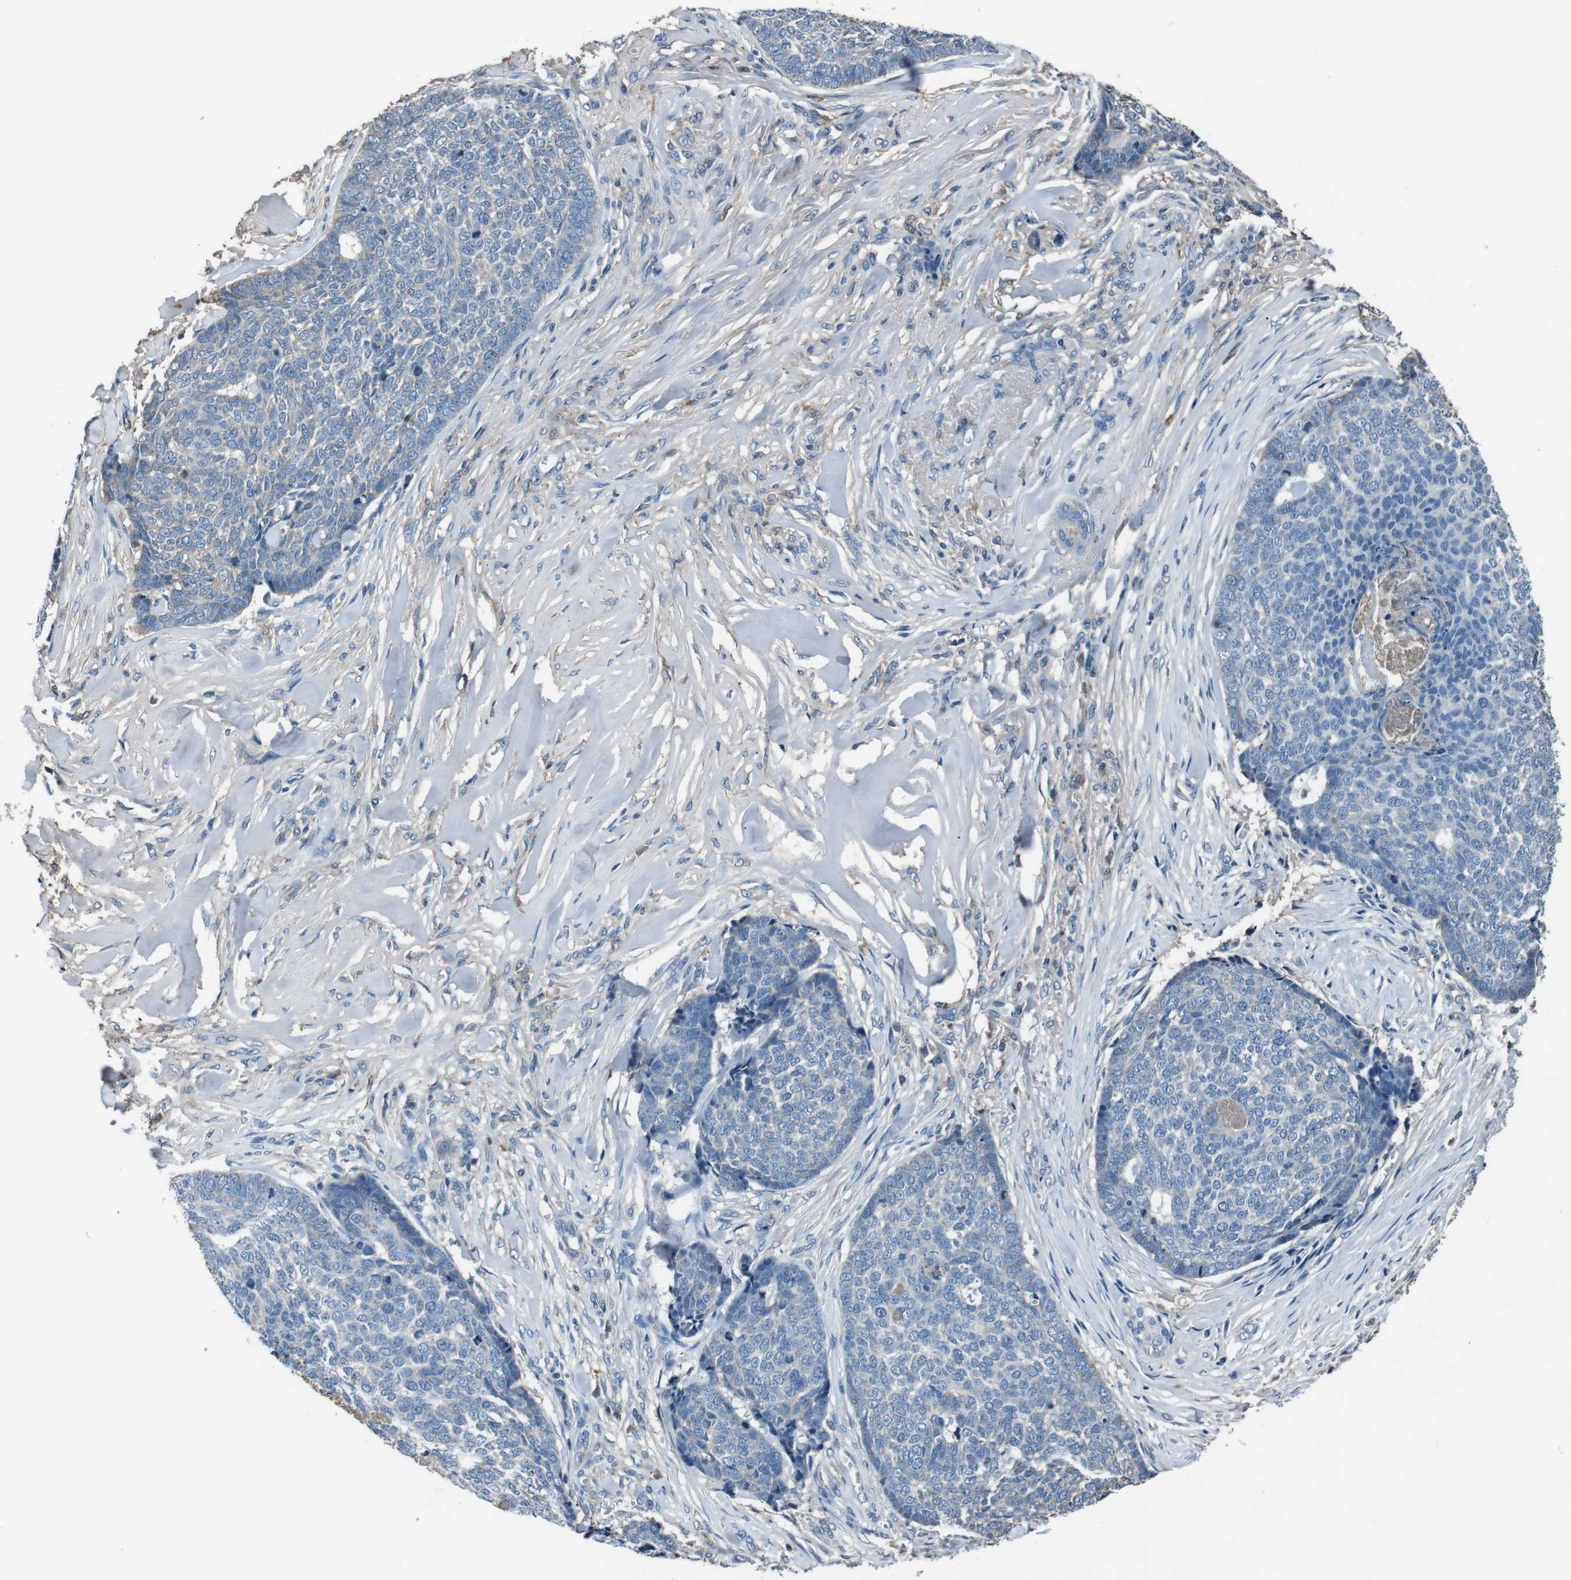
{"staining": {"intensity": "weak", "quantity": "<25%", "location": "cytoplasmic/membranous"}, "tissue": "skin cancer", "cell_type": "Tumor cells", "image_type": "cancer", "snomed": [{"axis": "morphology", "description": "Basal cell carcinoma"}, {"axis": "topography", "description": "Skin"}], "caption": "Immunohistochemistry photomicrograph of neoplastic tissue: skin cancer stained with DAB shows no significant protein staining in tumor cells. (Immunohistochemistry, brightfield microscopy, high magnification).", "gene": "LEP", "patient": {"sex": "male", "age": 84}}